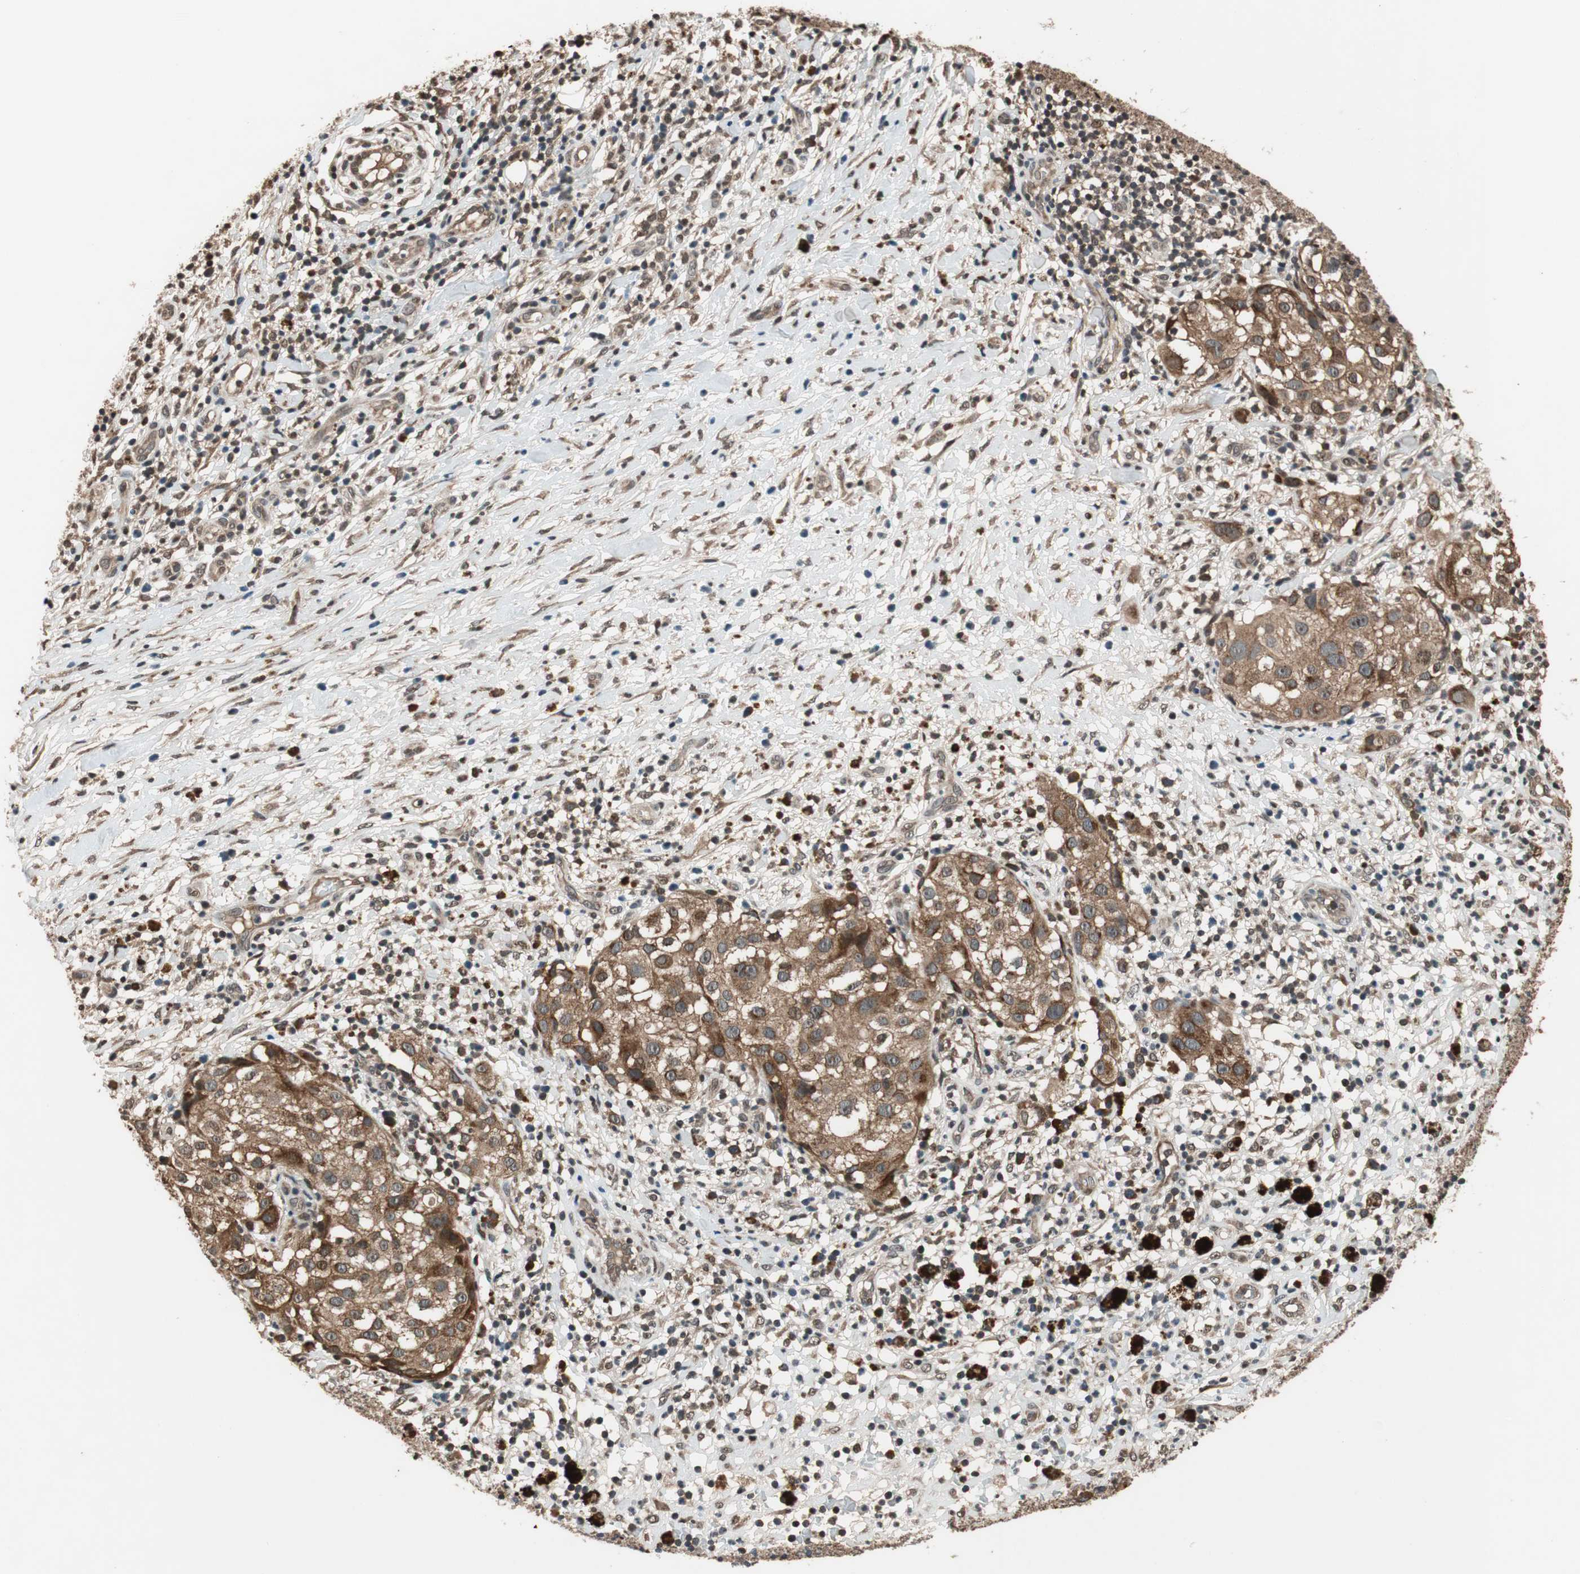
{"staining": {"intensity": "moderate", "quantity": ">75%", "location": "cytoplasmic/membranous"}, "tissue": "melanoma", "cell_type": "Tumor cells", "image_type": "cancer", "snomed": [{"axis": "morphology", "description": "Necrosis, NOS"}, {"axis": "morphology", "description": "Malignant melanoma, NOS"}, {"axis": "topography", "description": "Skin"}], "caption": "Melanoma stained with a protein marker demonstrates moderate staining in tumor cells.", "gene": "TMEM230", "patient": {"sex": "female", "age": 87}}